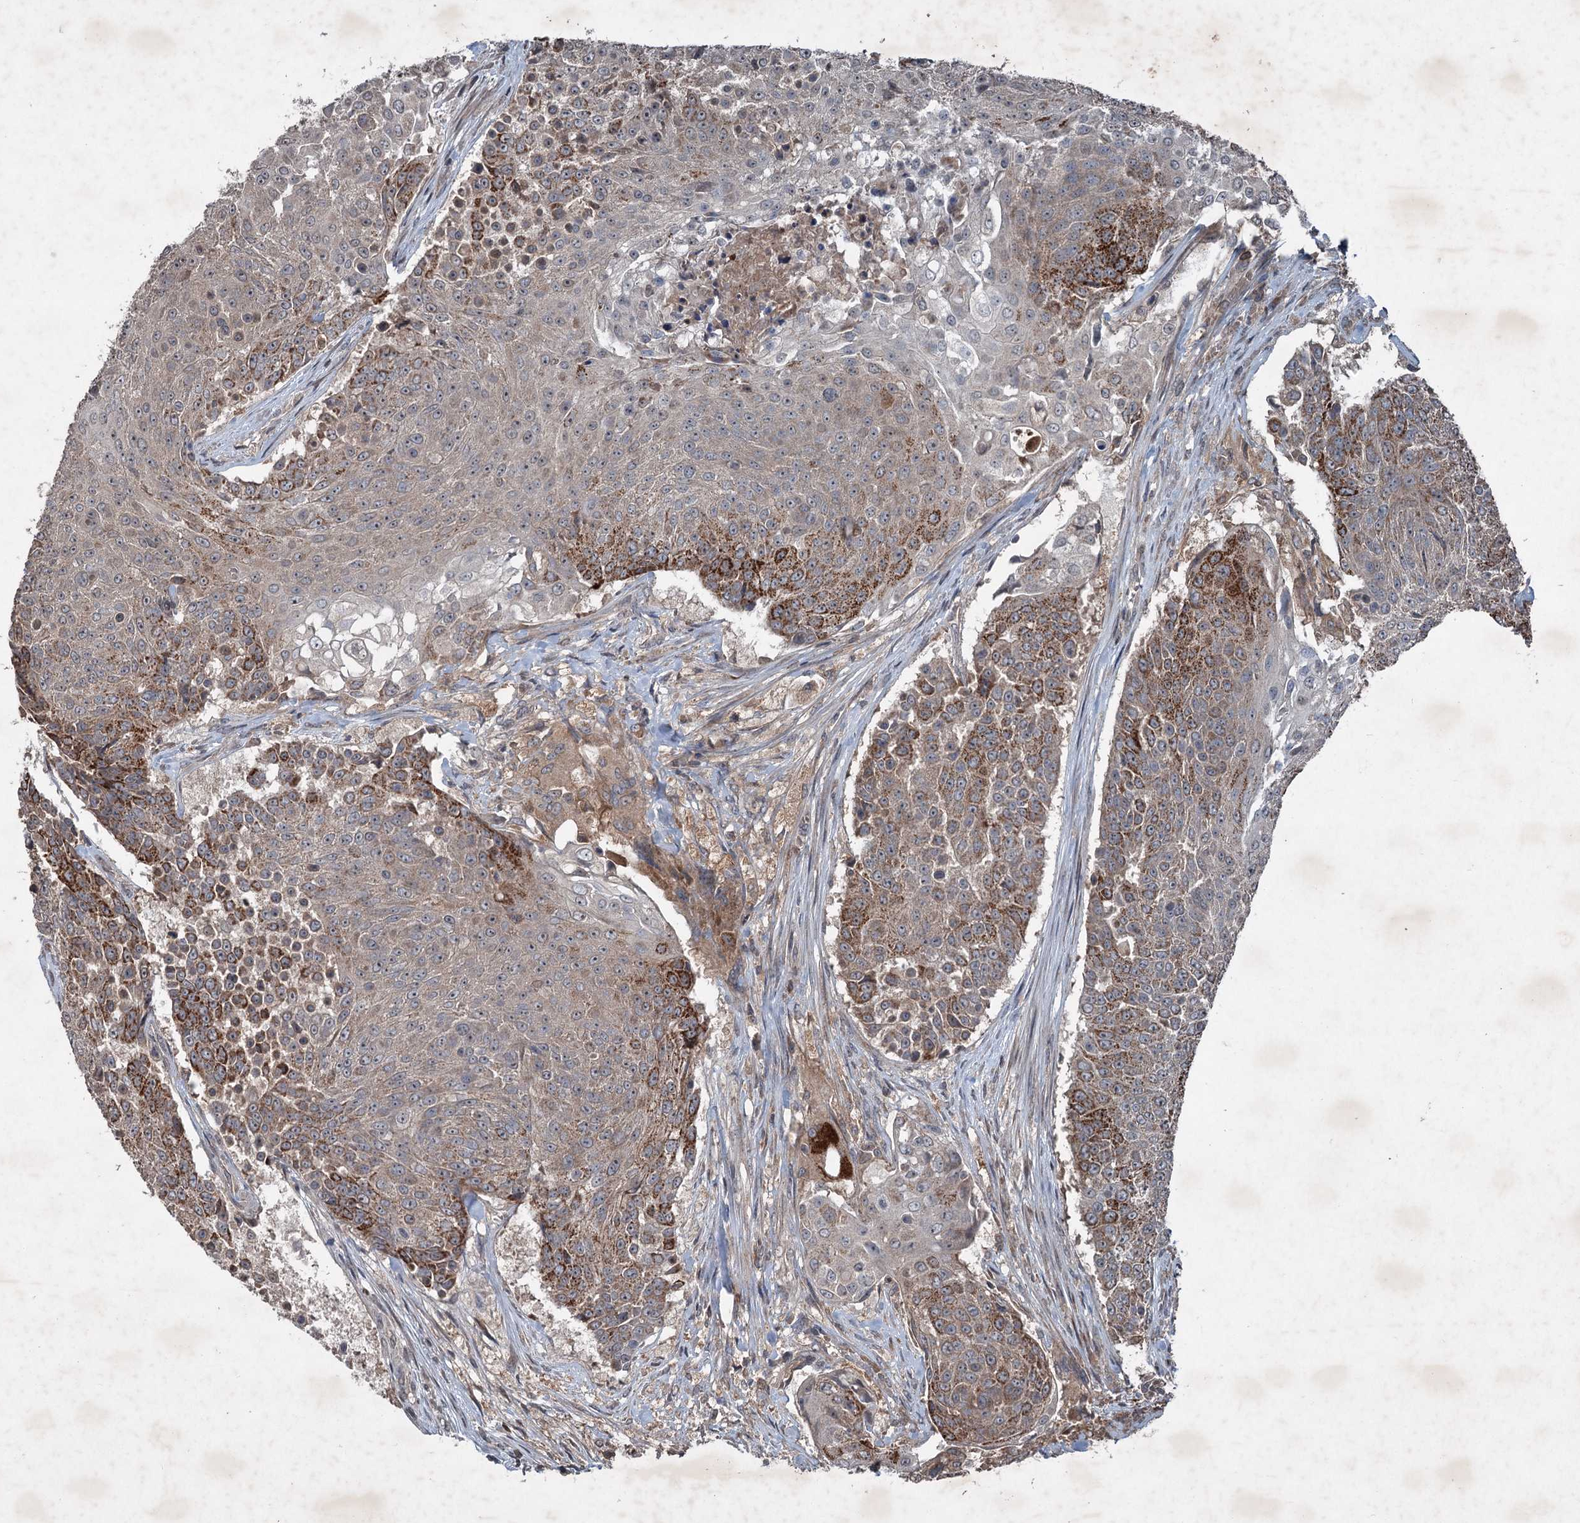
{"staining": {"intensity": "moderate", "quantity": "25%-75%", "location": "cytoplasmic/membranous"}, "tissue": "urothelial cancer", "cell_type": "Tumor cells", "image_type": "cancer", "snomed": [{"axis": "morphology", "description": "Urothelial carcinoma, High grade"}, {"axis": "topography", "description": "Urinary bladder"}], "caption": "Urothelial cancer stained for a protein (brown) exhibits moderate cytoplasmic/membranous positive expression in about 25%-75% of tumor cells.", "gene": "ALAS1", "patient": {"sex": "female", "age": 63}}